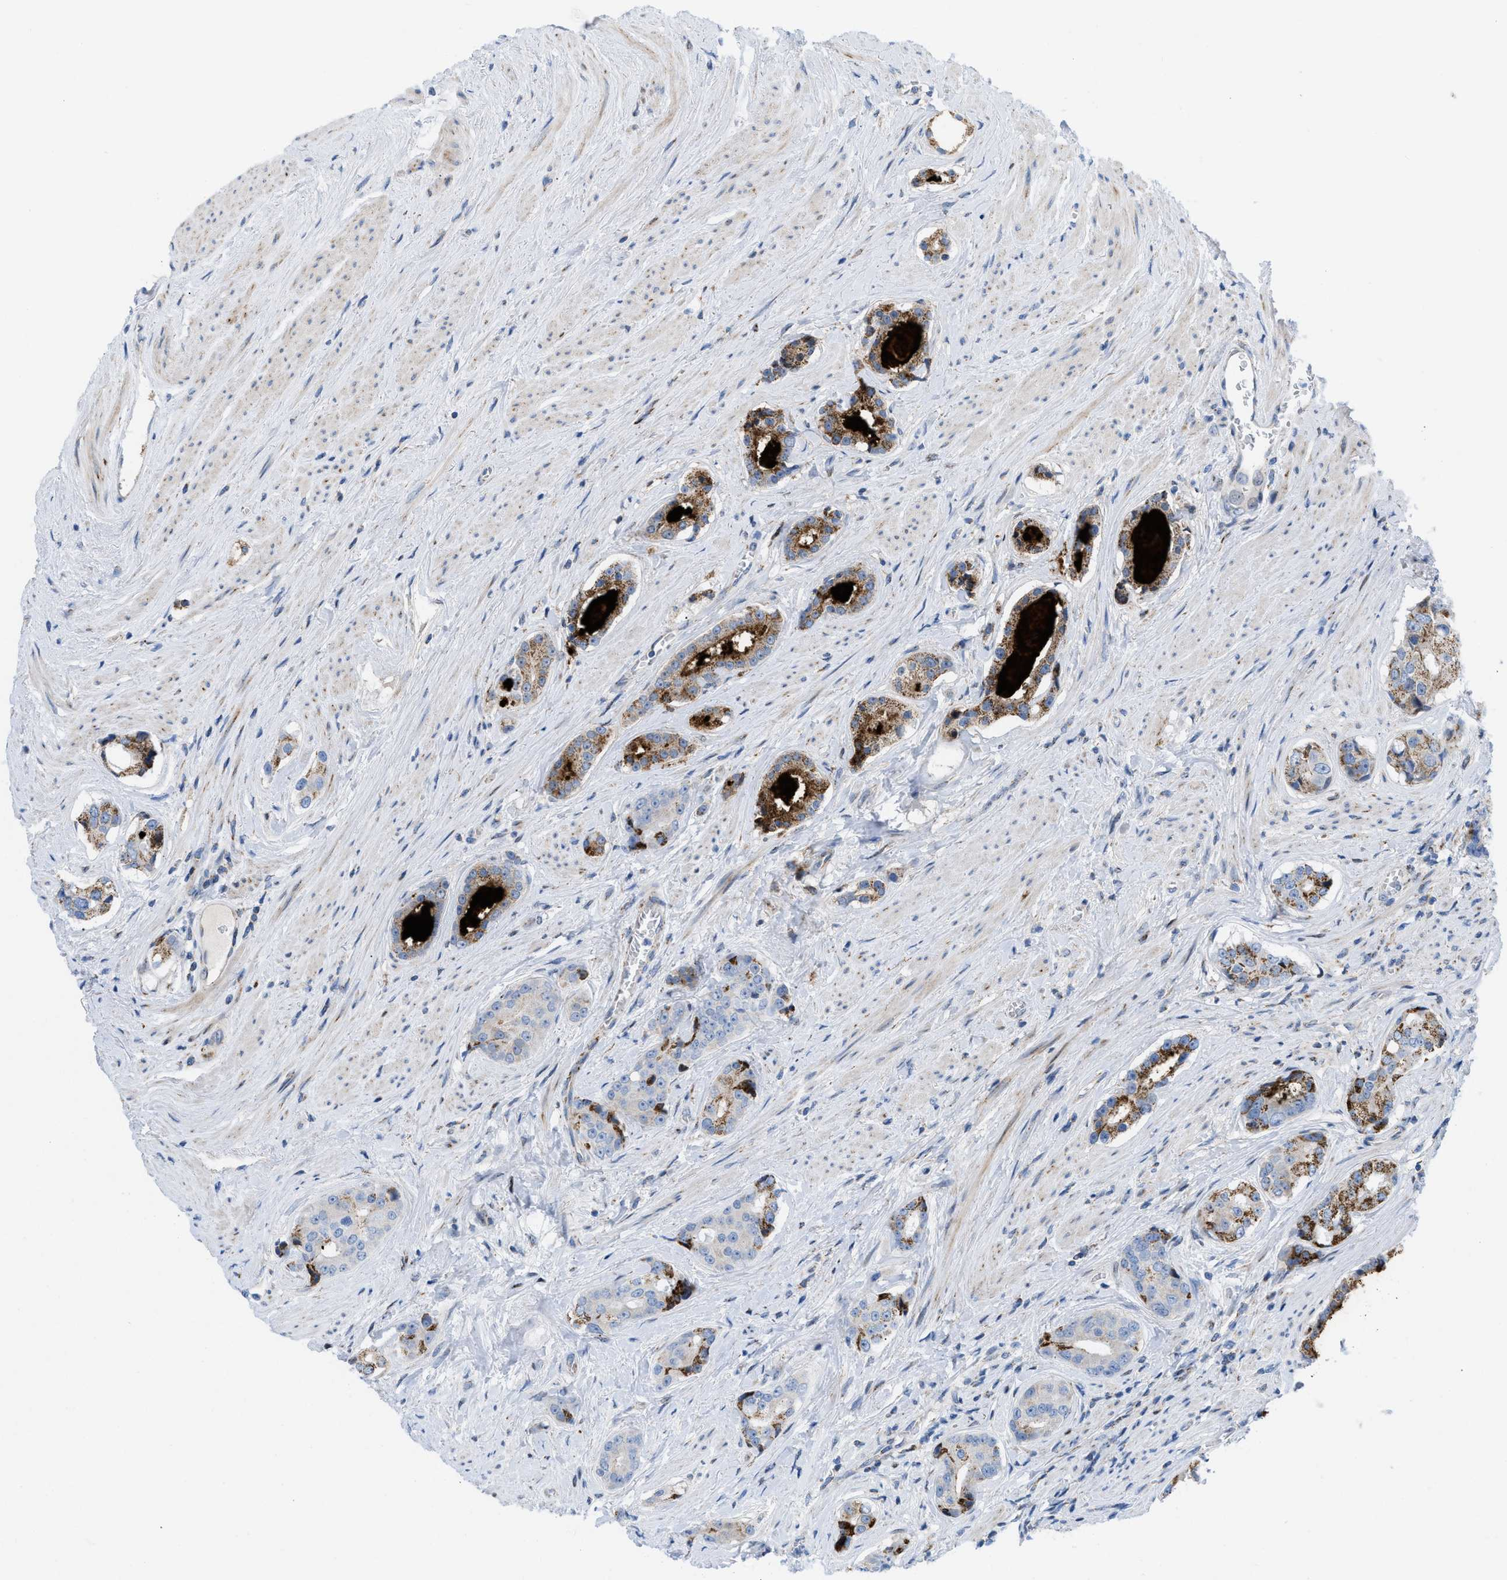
{"staining": {"intensity": "strong", "quantity": "<25%", "location": "cytoplasmic/membranous"}, "tissue": "prostate cancer", "cell_type": "Tumor cells", "image_type": "cancer", "snomed": [{"axis": "morphology", "description": "Adenocarcinoma, High grade"}, {"axis": "topography", "description": "Prostate"}], "caption": "DAB (3,3'-diaminobenzidine) immunohistochemical staining of high-grade adenocarcinoma (prostate) displays strong cytoplasmic/membranous protein expression in approximately <25% of tumor cells. (brown staining indicates protein expression, while blue staining denotes nuclei).", "gene": "RBBP9", "patient": {"sex": "male", "age": 71}}